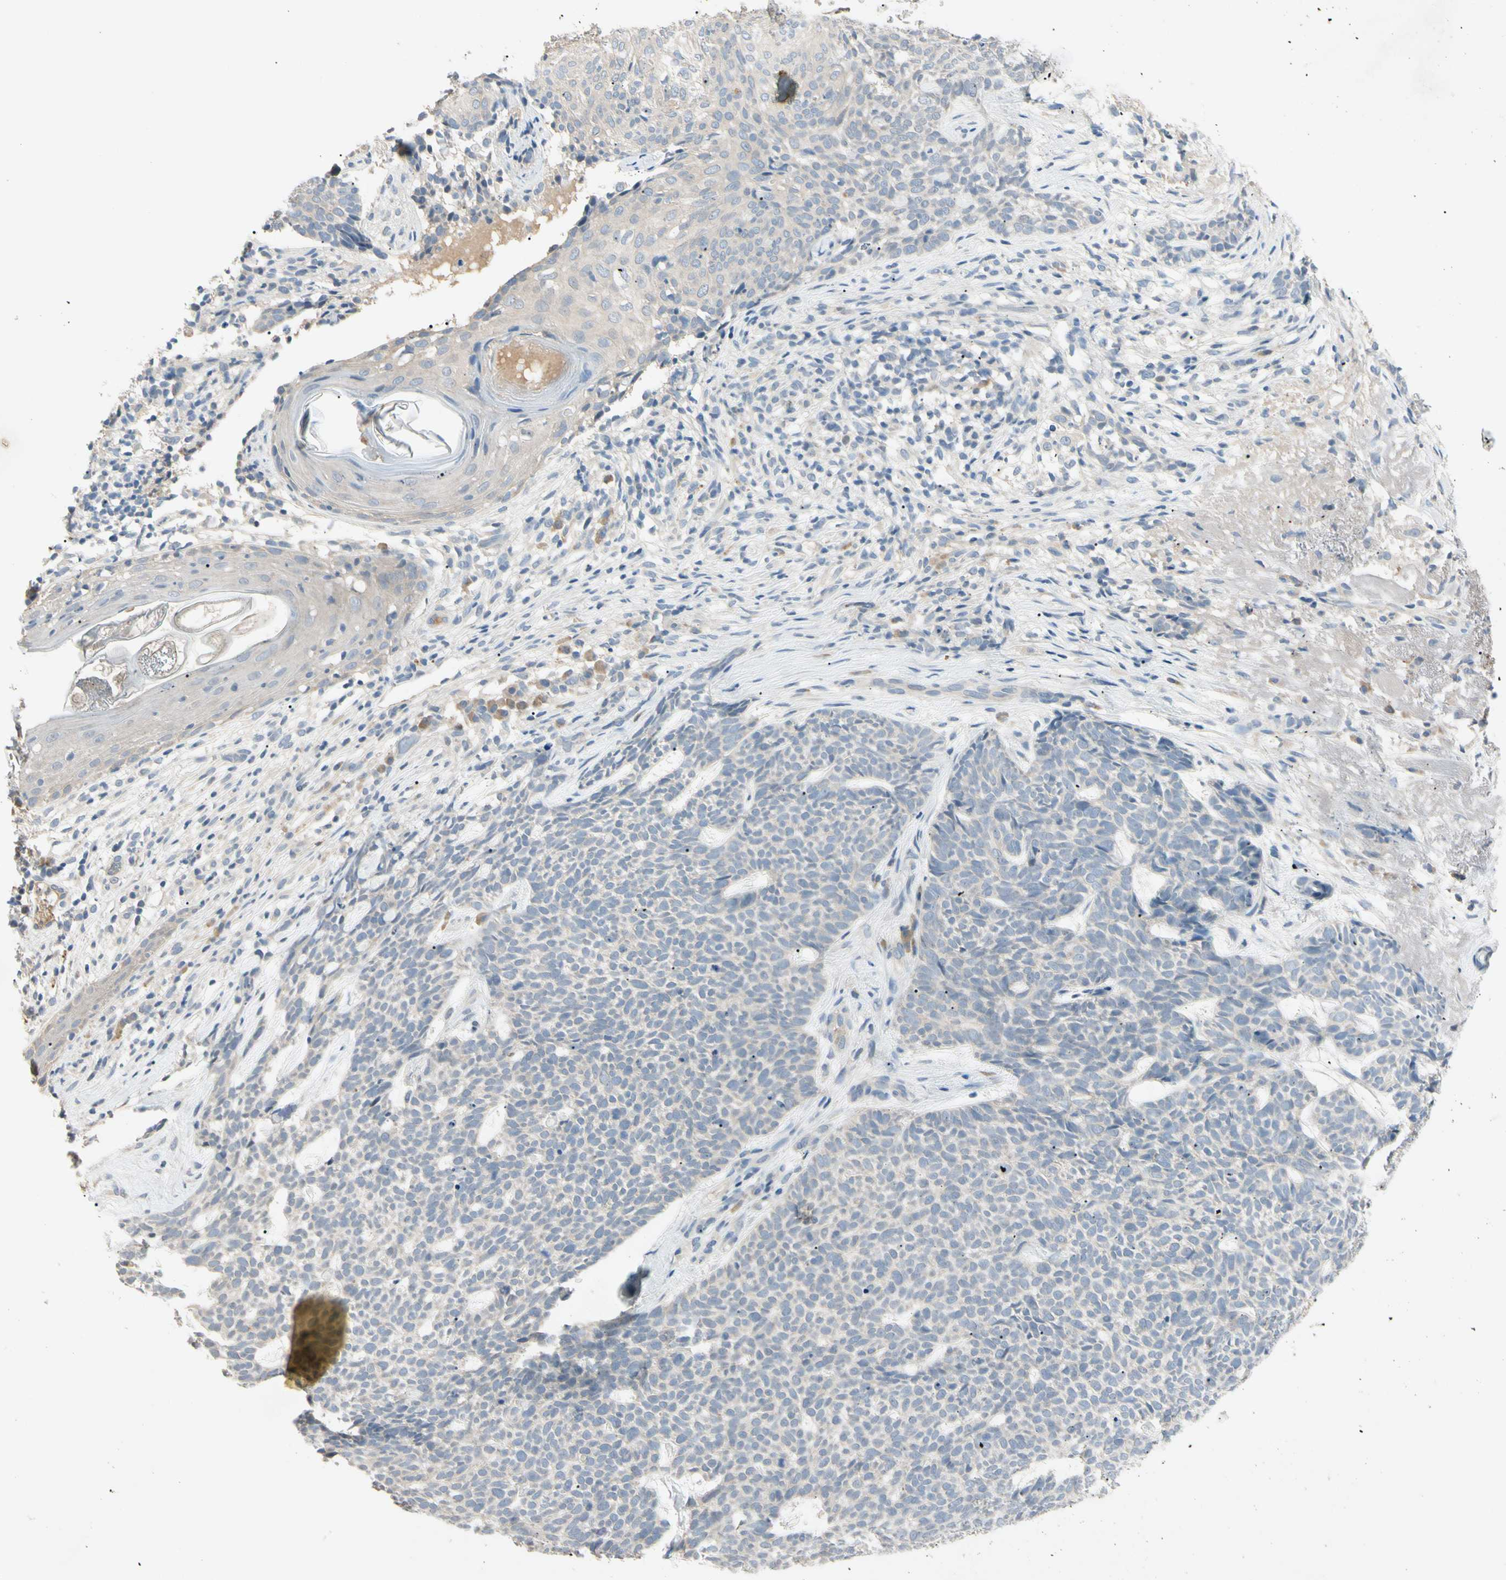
{"staining": {"intensity": "negative", "quantity": "none", "location": "none"}, "tissue": "skin cancer", "cell_type": "Tumor cells", "image_type": "cancer", "snomed": [{"axis": "morphology", "description": "Basal cell carcinoma"}, {"axis": "topography", "description": "Skin"}], "caption": "There is no significant expression in tumor cells of skin cancer.", "gene": "PRSS21", "patient": {"sex": "female", "age": 84}}